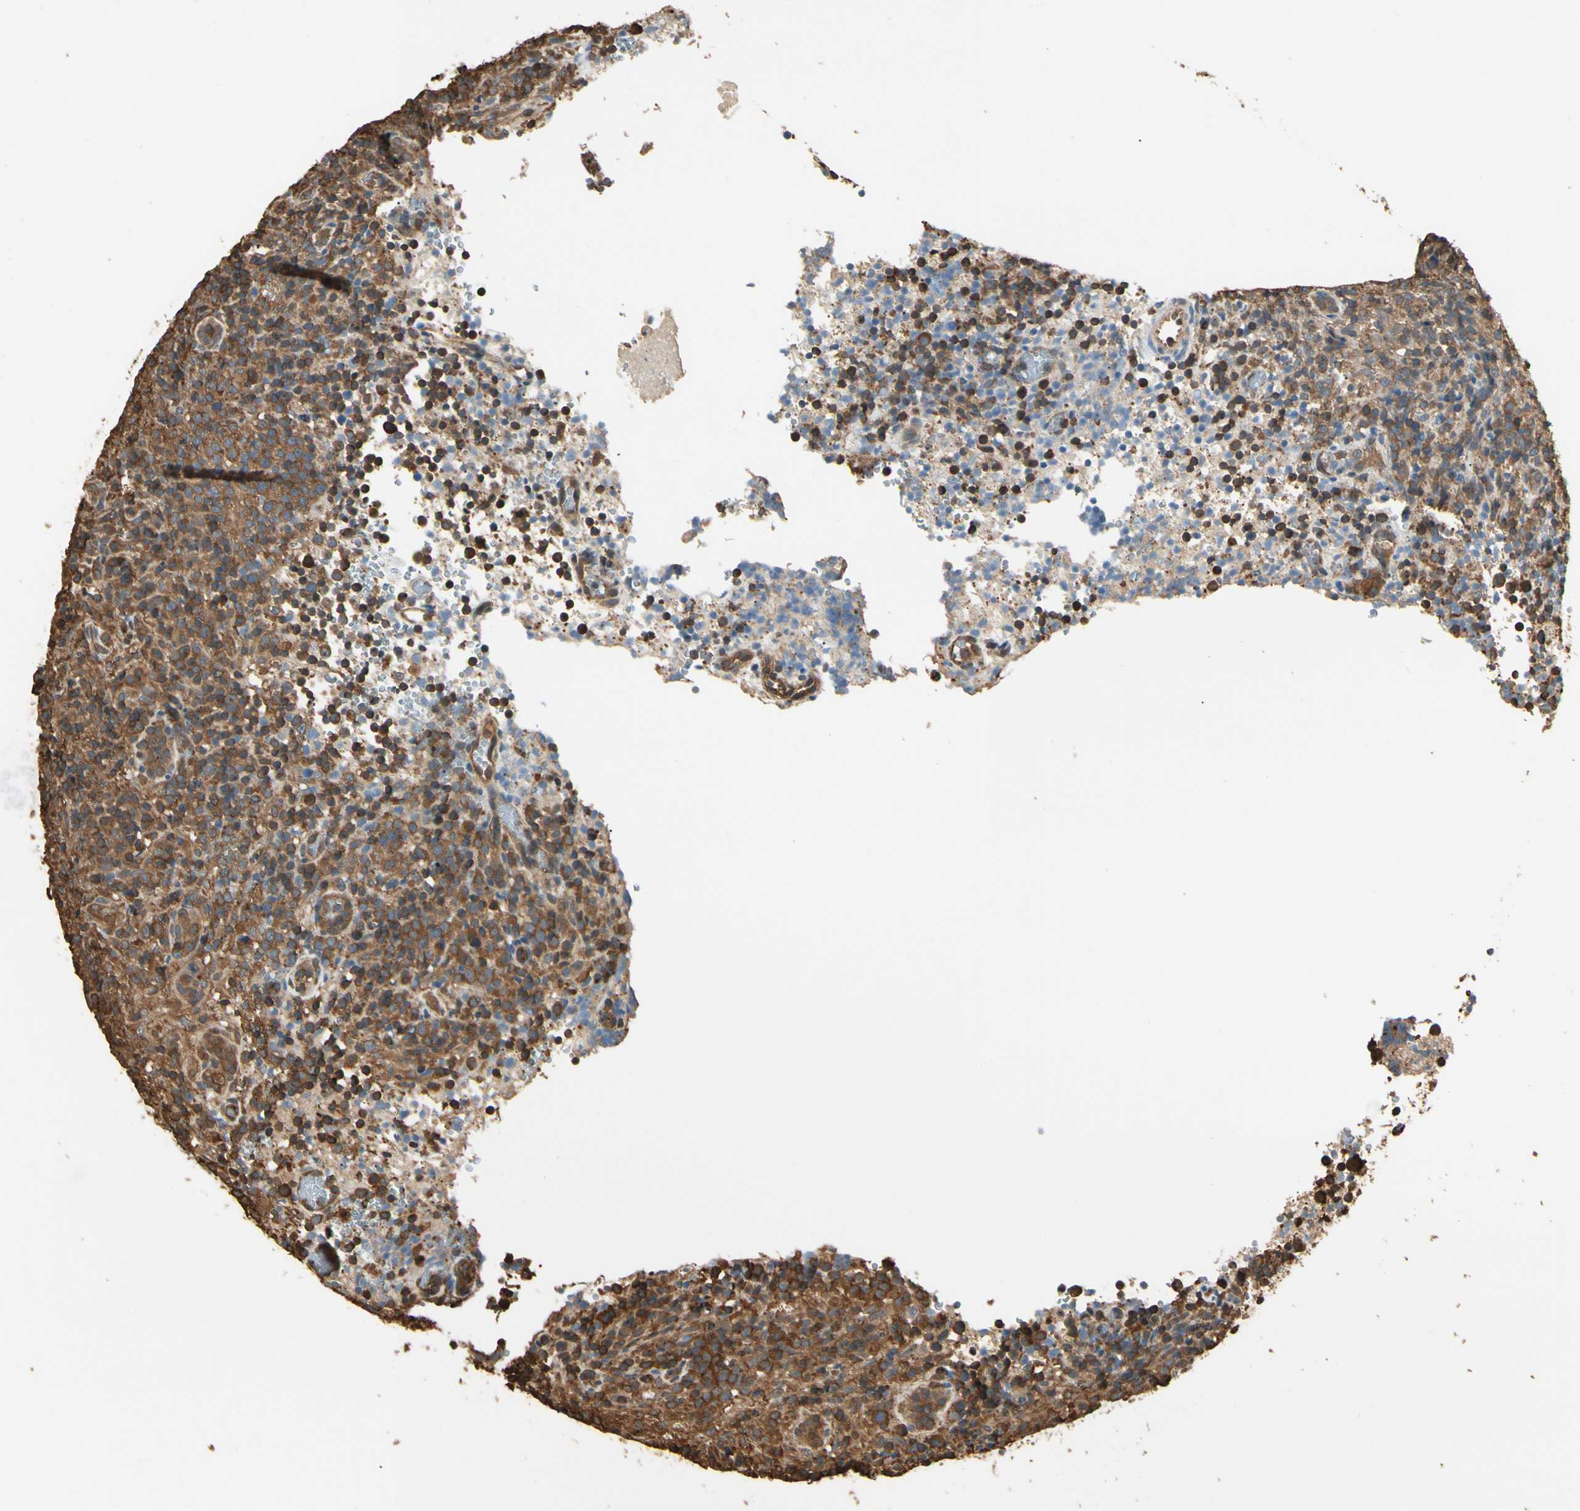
{"staining": {"intensity": "moderate", "quantity": ">75%", "location": "cytoplasmic/membranous"}, "tissue": "lymphoma", "cell_type": "Tumor cells", "image_type": "cancer", "snomed": [{"axis": "morphology", "description": "Malignant lymphoma, non-Hodgkin's type, High grade"}, {"axis": "topography", "description": "Lymph node"}], "caption": "Immunohistochemistry (IHC) of lymphoma reveals medium levels of moderate cytoplasmic/membranous staining in about >75% of tumor cells.", "gene": "YWHAE", "patient": {"sex": "female", "age": 76}}